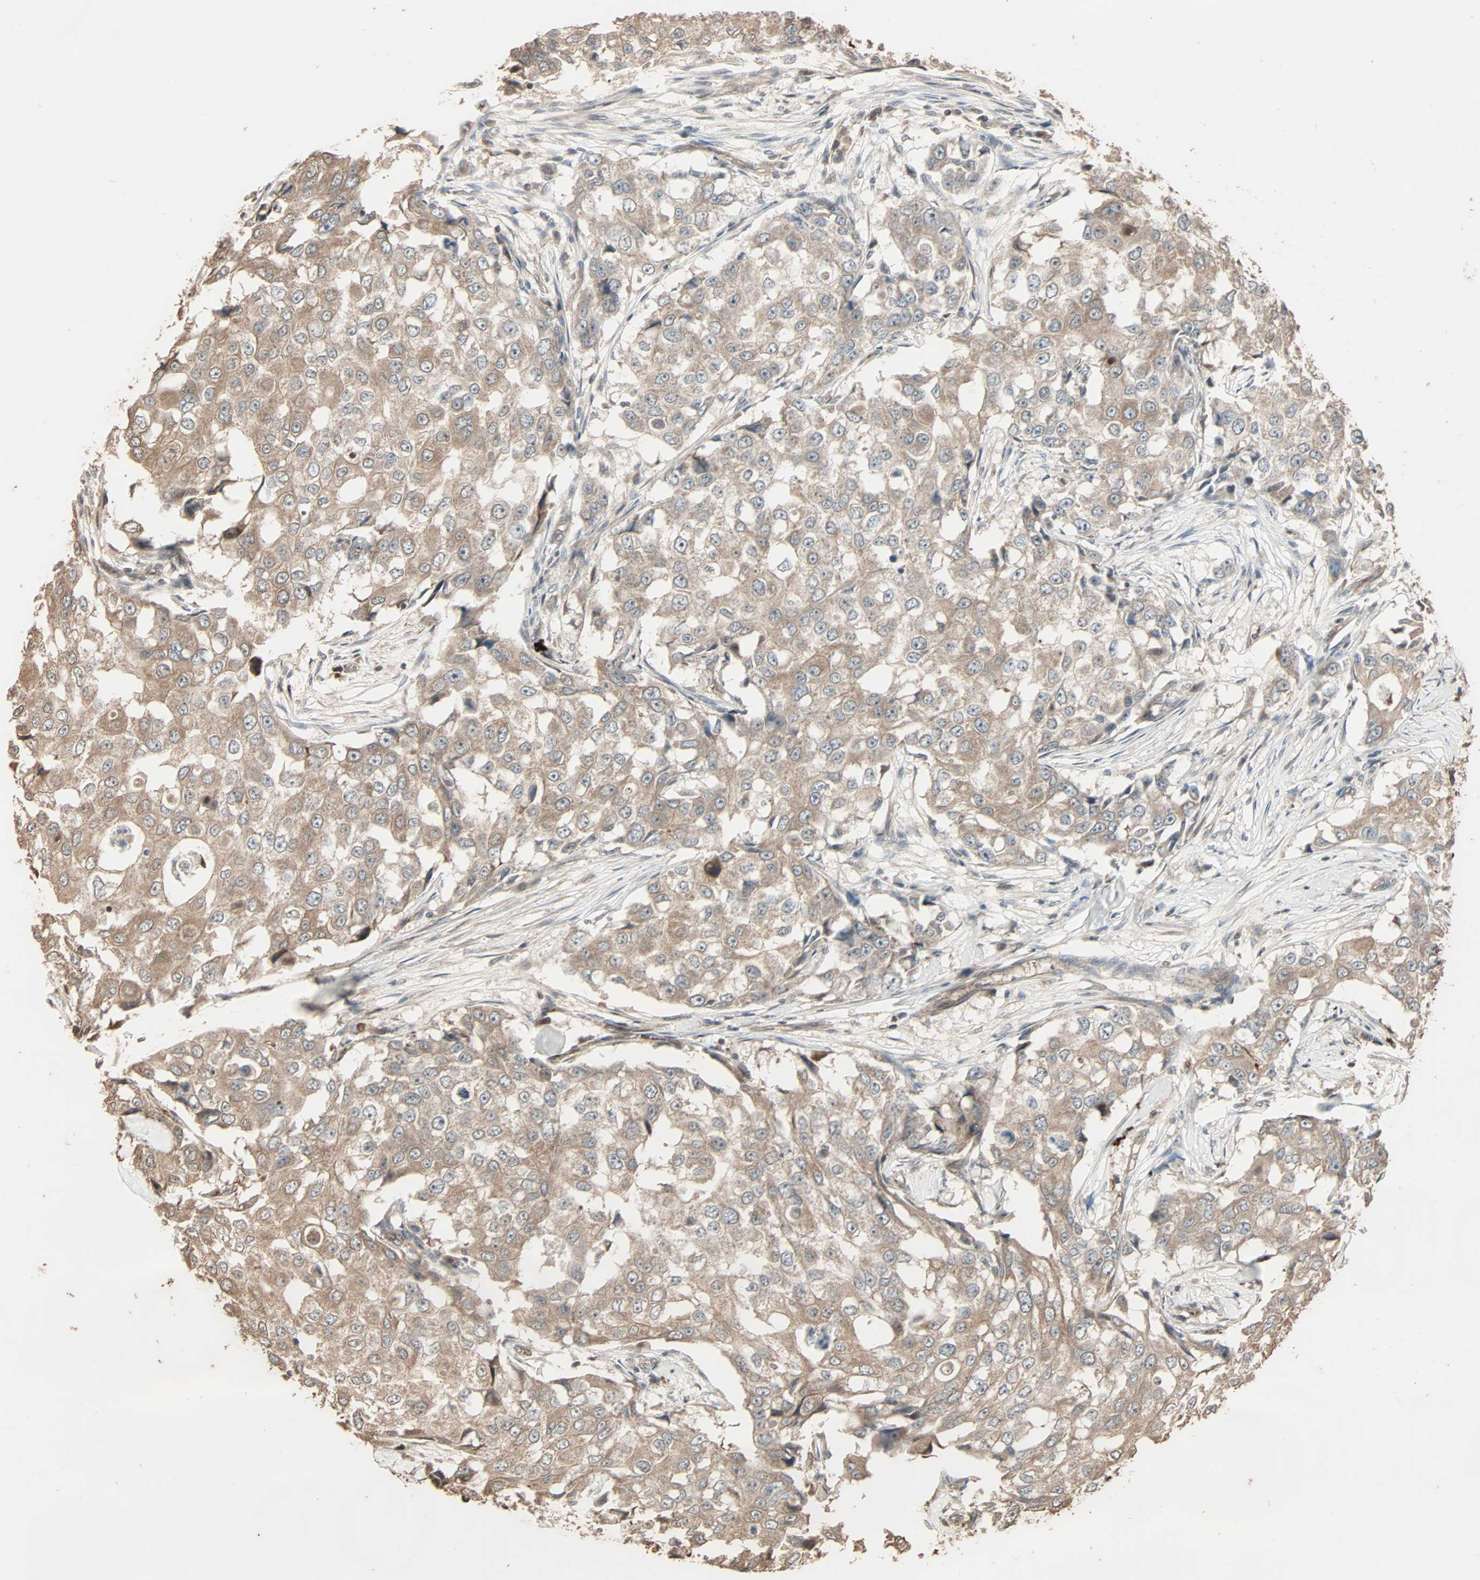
{"staining": {"intensity": "moderate", "quantity": ">75%", "location": "cytoplasmic/membranous"}, "tissue": "breast cancer", "cell_type": "Tumor cells", "image_type": "cancer", "snomed": [{"axis": "morphology", "description": "Duct carcinoma"}, {"axis": "topography", "description": "Breast"}], "caption": "Breast cancer tissue shows moderate cytoplasmic/membranous positivity in approximately >75% of tumor cells", "gene": "CALCRL", "patient": {"sex": "female", "age": 27}}